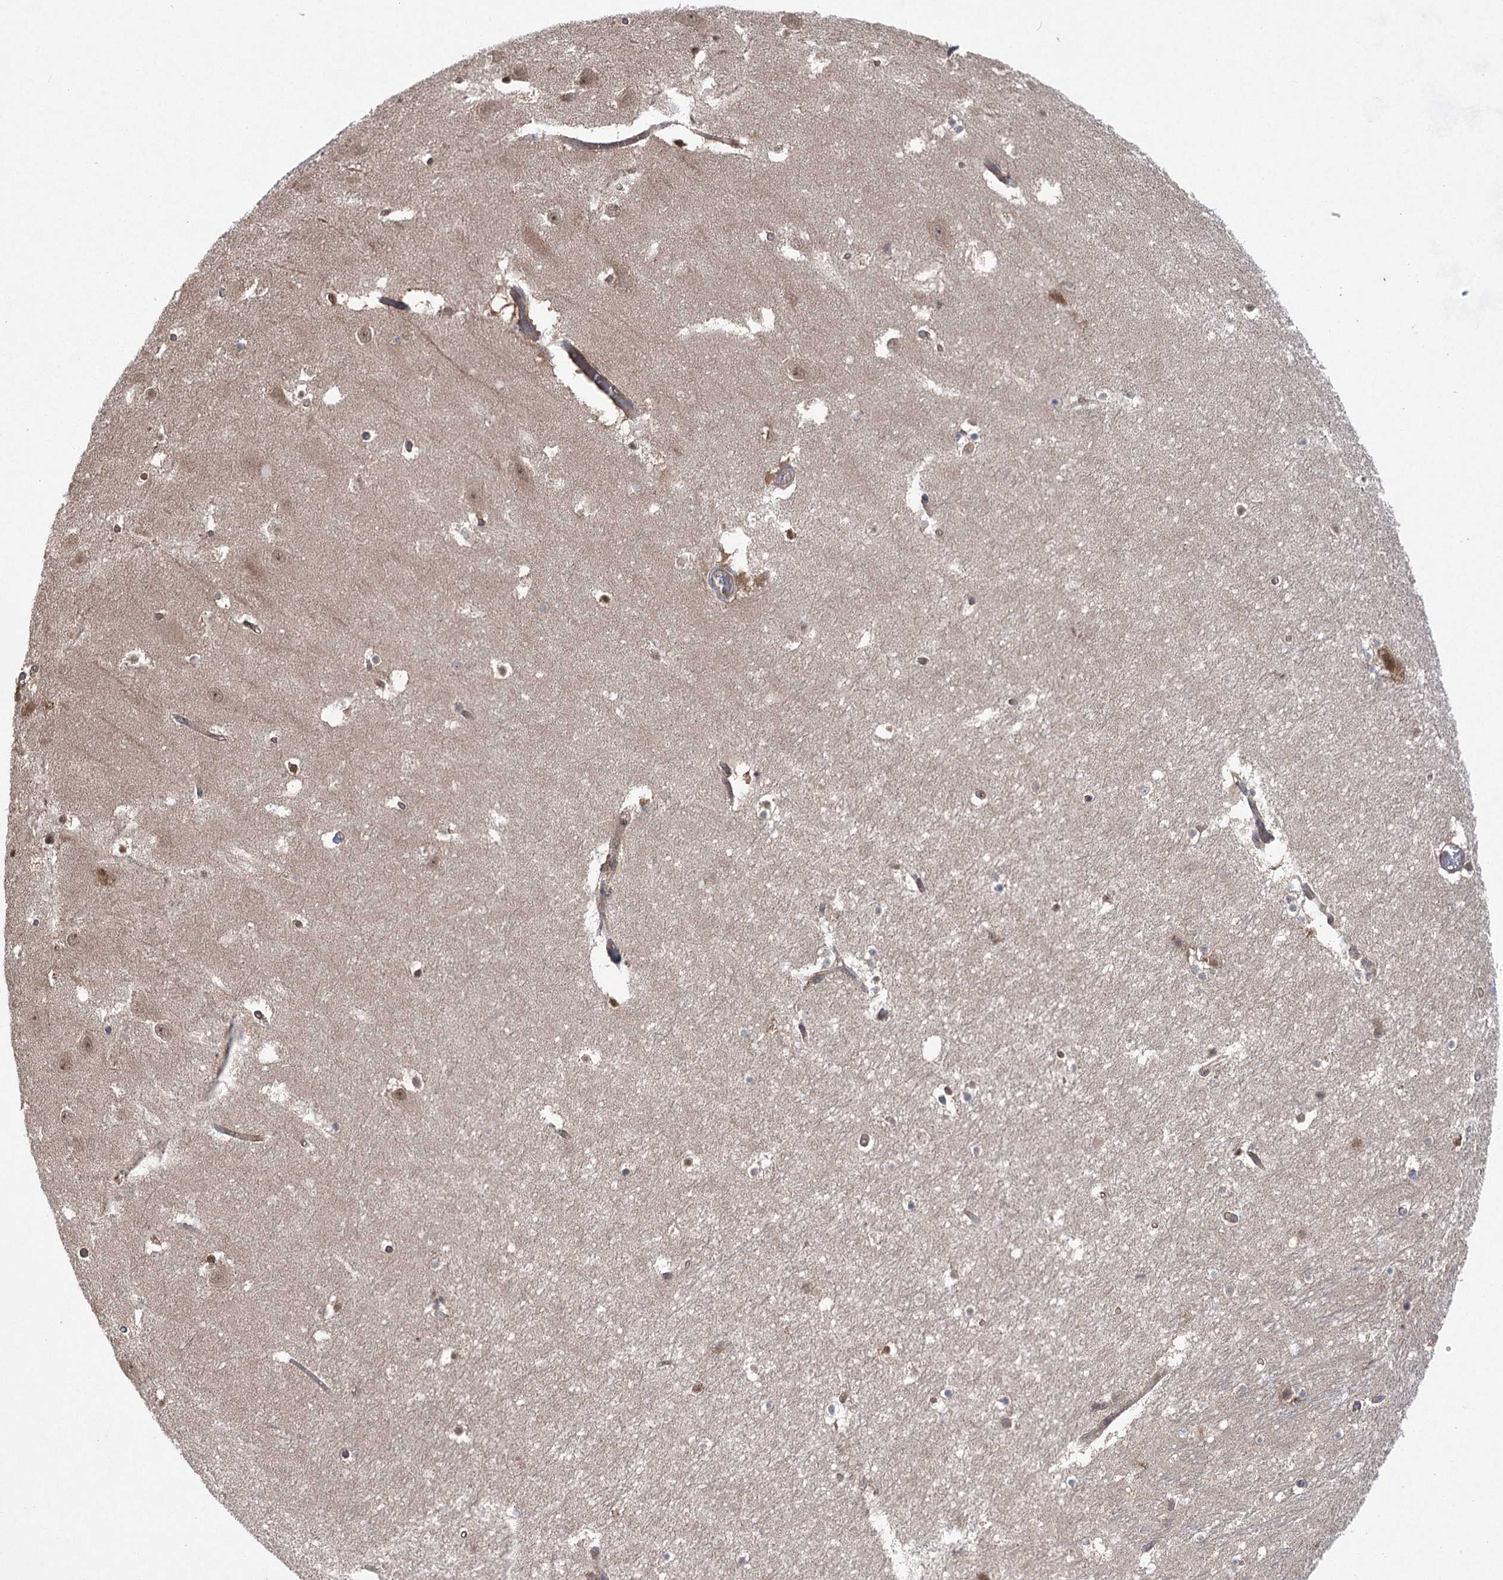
{"staining": {"intensity": "weak", "quantity": "<25%", "location": "cytoplasmic/membranous"}, "tissue": "hippocampus", "cell_type": "Glial cells", "image_type": "normal", "snomed": [{"axis": "morphology", "description": "Normal tissue, NOS"}, {"axis": "topography", "description": "Hippocampus"}], "caption": "DAB immunohistochemical staining of normal hippocampus exhibits no significant staining in glial cells.", "gene": "EIF3A", "patient": {"sex": "female", "age": 52}}